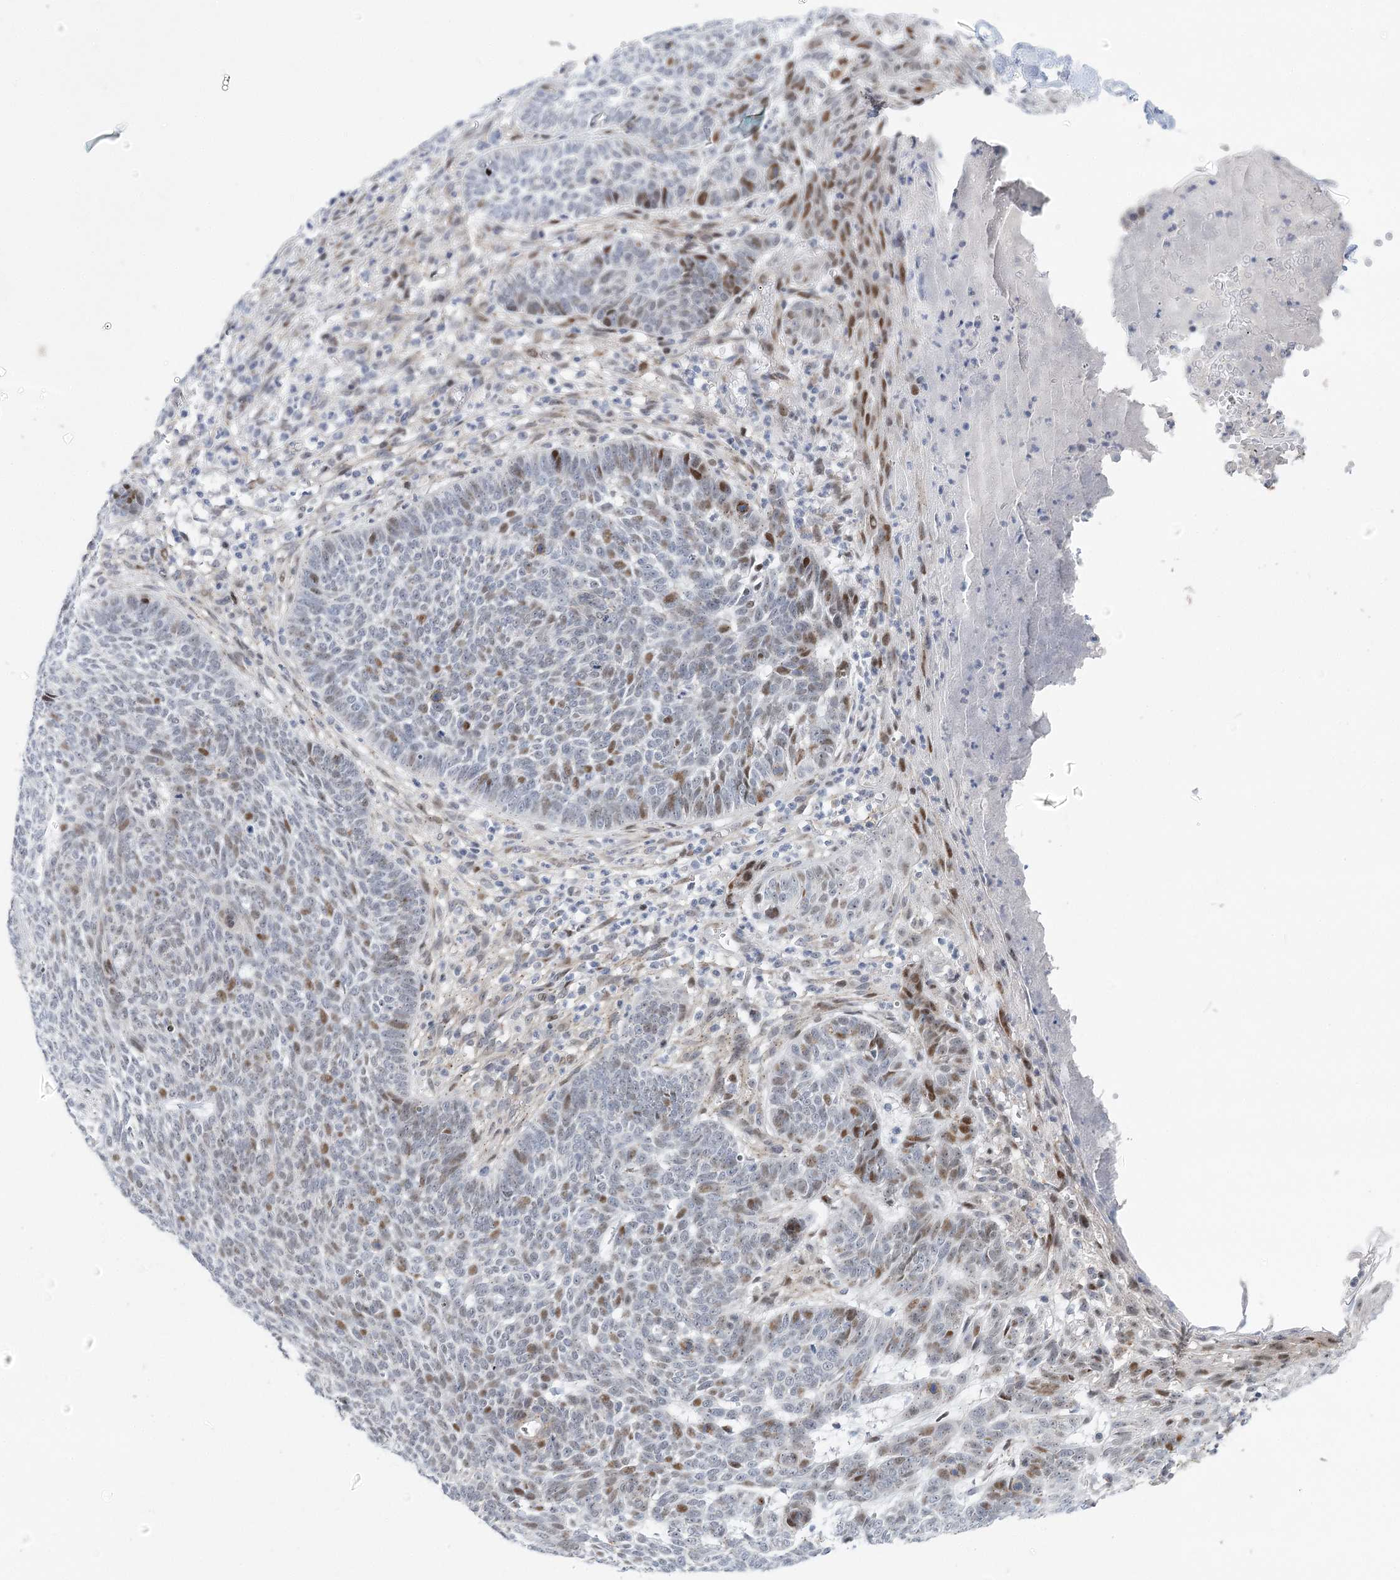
{"staining": {"intensity": "moderate", "quantity": "<25%", "location": "nuclear"}, "tissue": "skin cancer", "cell_type": "Tumor cells", "image_type": "cancer", "snomed": [{"axis": "morphology", "description": "Normal tissue, NOS"}, {"axis": "morphology", "description": "Basal cell carcinoma"}, {"axis": "topography", "description": "Skin"}], "caption": "Skin cancer (basal cell carcinoma) was stained to show a protein in brown. There is low levels of moderate nuclear staining in approximately <25% of tumor cells.", "gene": "CAMTA1", "patient": {"sex": "male", "age": 64}}